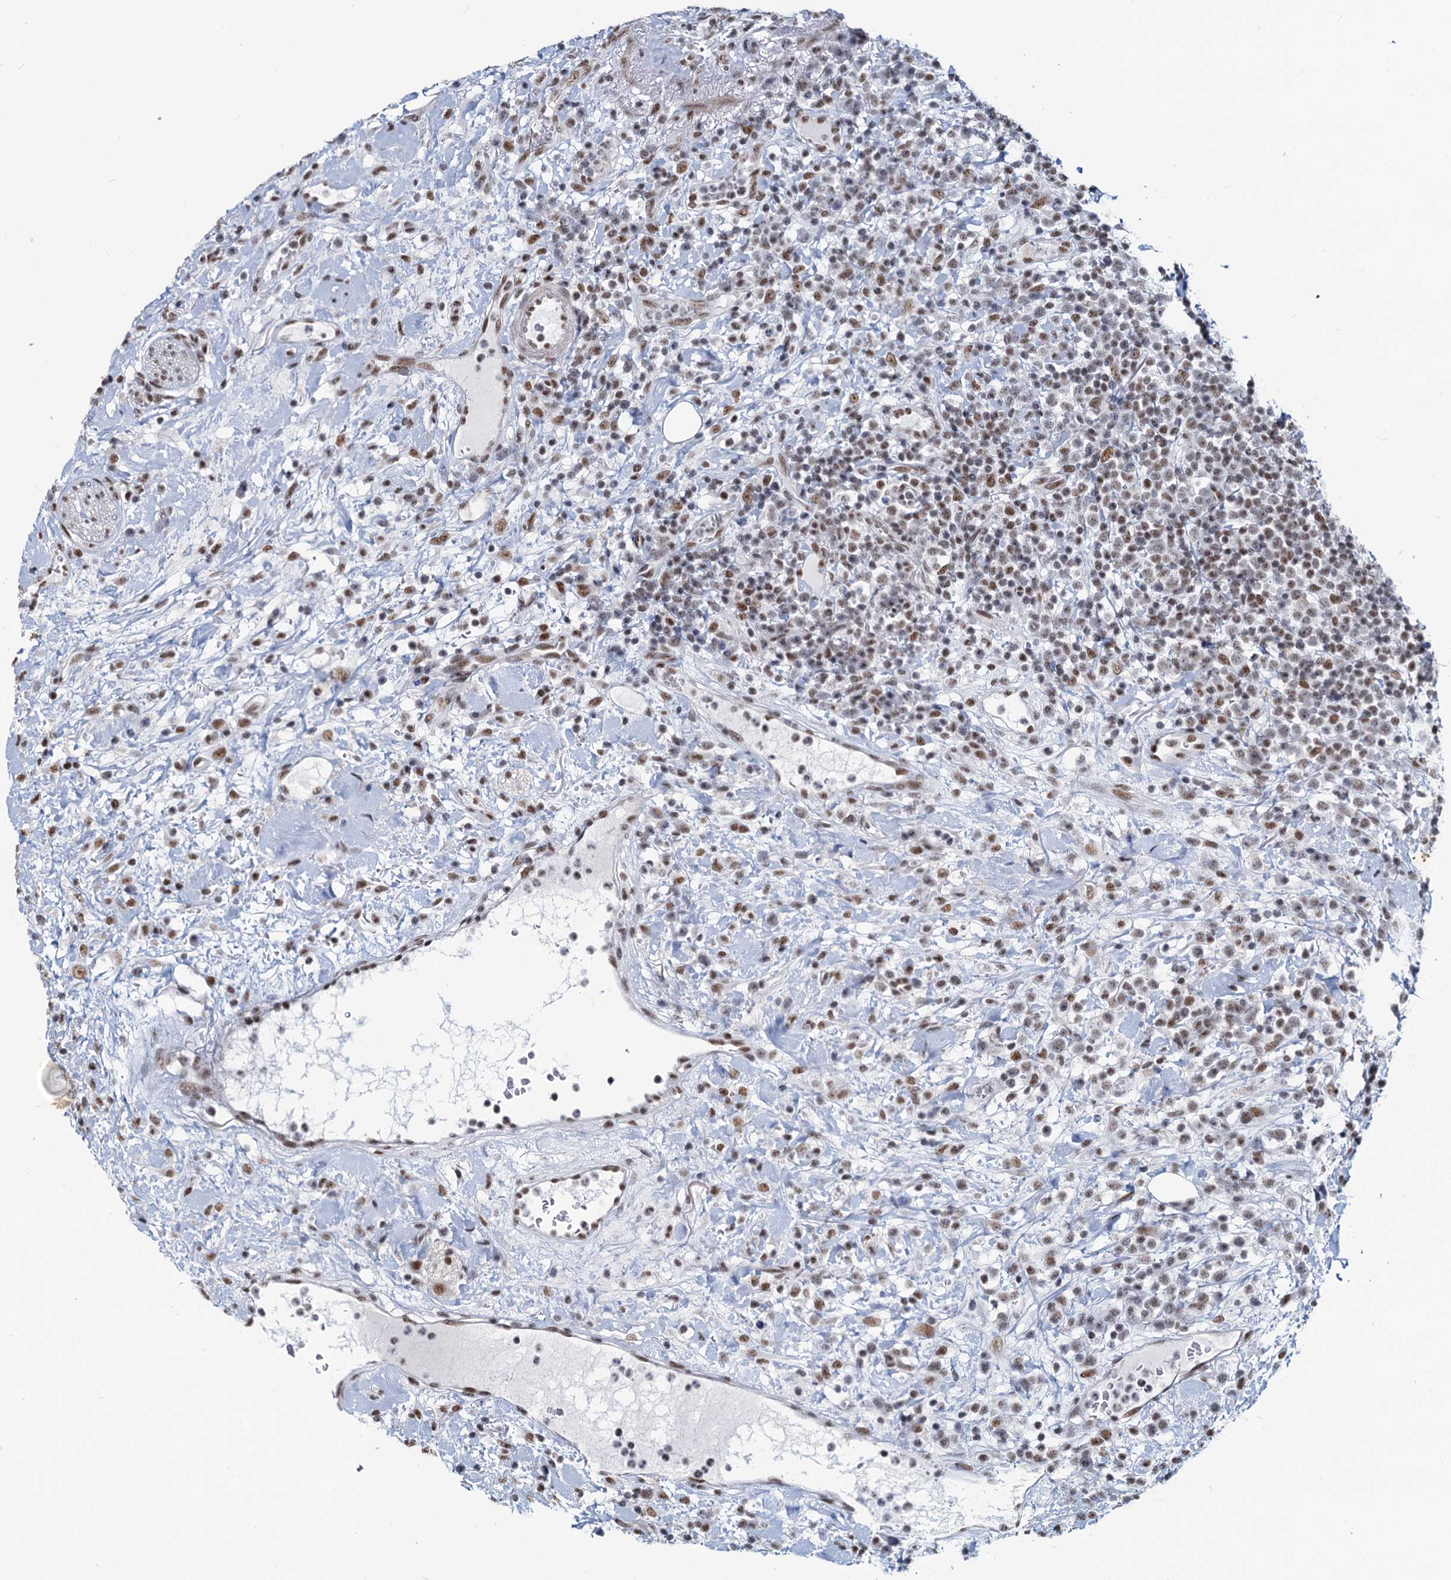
{"staining": {"intensity": "weak", "quantity": "25%-75%", "location": "nuclear"}, "tissue": "lymphoma", "cell_type": "Tumor cells", "image_type": "cancer", "snomed": [{"axis": "morphology", "description": "Malignant lymphoma, non-Hodgkin's type, High grade"}, {"axis": "topography", "description": "Colon"}], "caption": "There is low levels of weak nuclear staining in tumor cells of malignant lymphoma, non-Hodgkin's type (high-grade), as demonstrated by immunohistochemical staining (brown color).", "gene": "METTL14", "patient": {"sex": "female", "age": 53}}